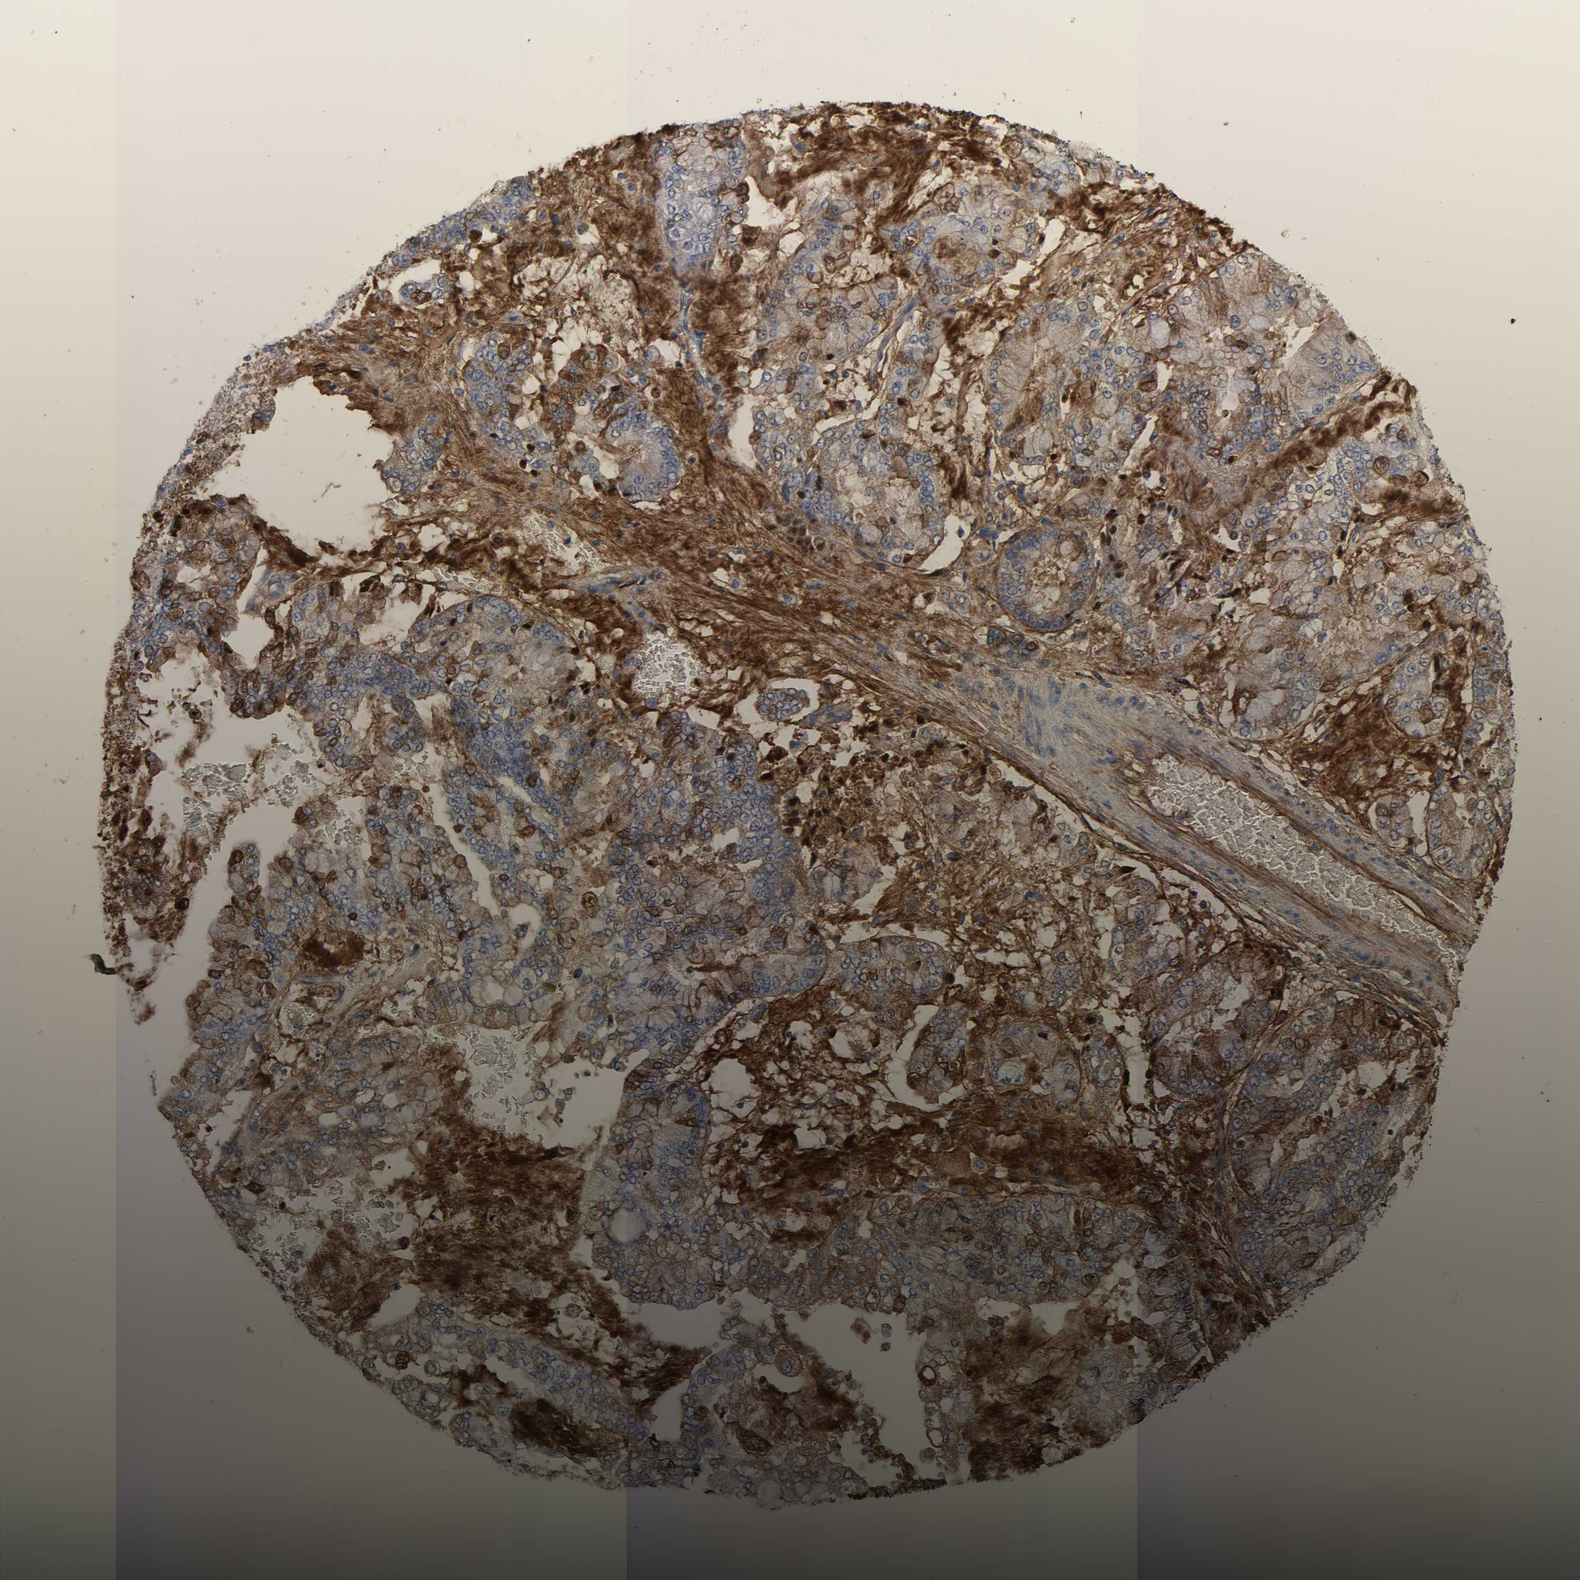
{"staining": {"intensity": "moderate", "quantity": "25%-75%", "location": "cytoplasmic/membranous"}, "tissue": "stomach cancer", "cell_type": "Tumor cells", "image_type": "cancer", "snomed": [{"axis": "morphology", "description": "Normal tissue, NOS"}, {"axis": "morphology", "description": "Adenocarcinoma, NOS"}, {"axis": "topography", "description": "Stomach, upper"}, {"axis": "topography", "description": "Stomach"}], "caption": "This is an image of IHC staining of stomach cancer, which shows moderate staining in the cytoplasmic/membranous of tumor cells.", "gene": "FBLN1", "patient": {"sex": "male", "age": 76}}